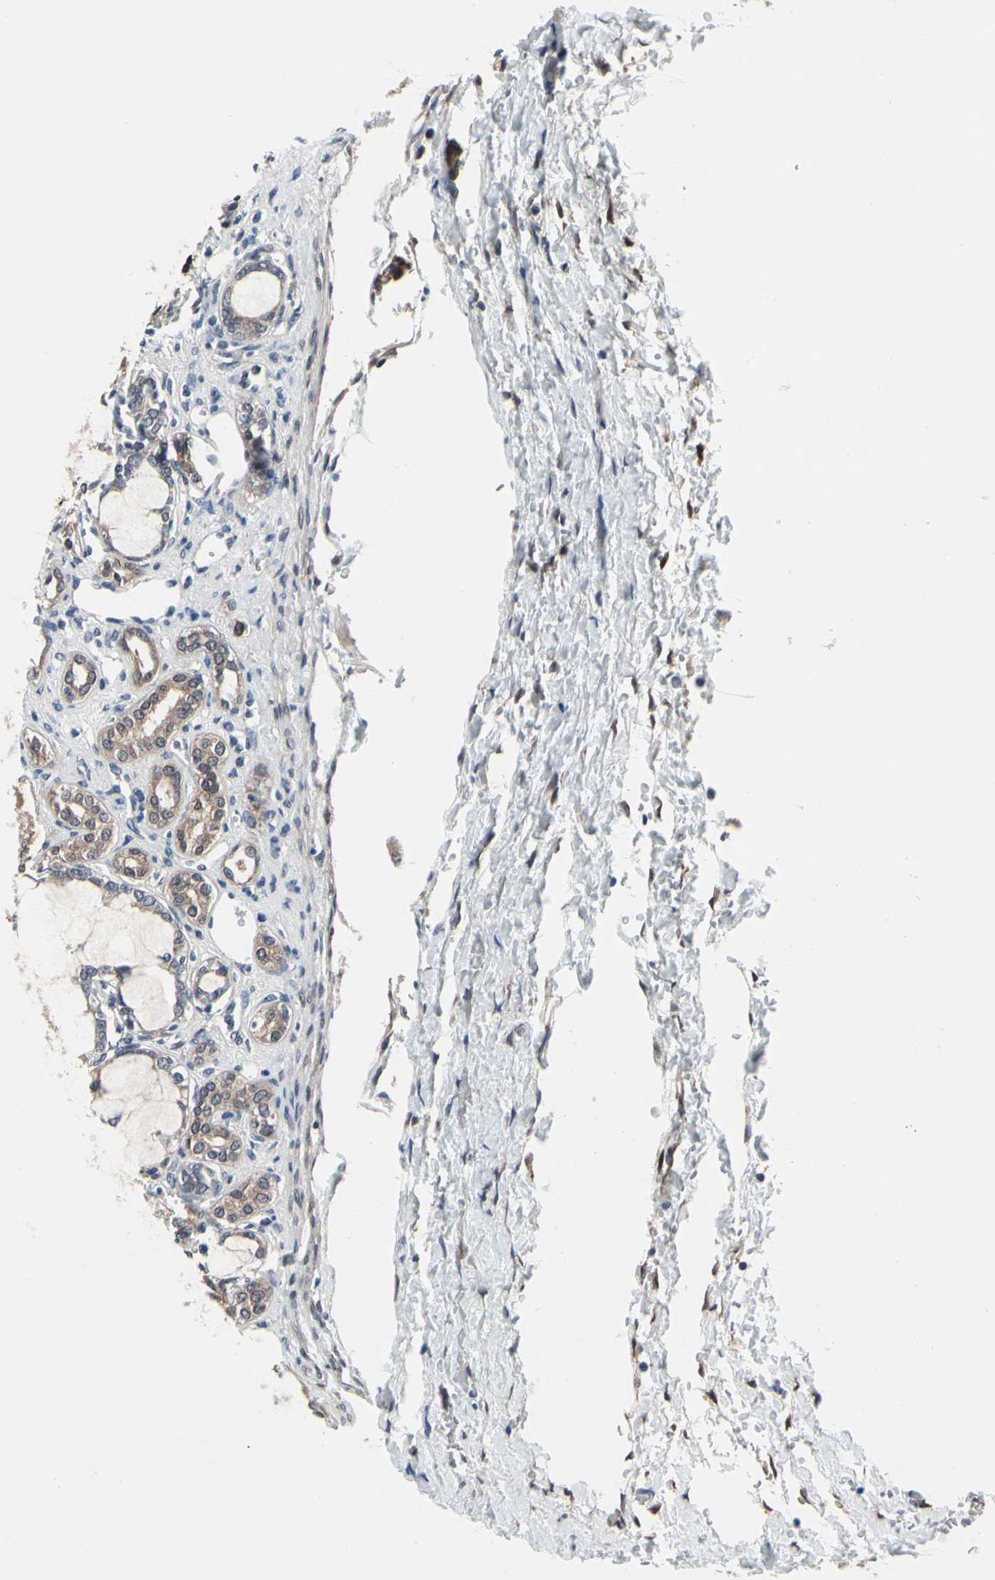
{"staining": {"intensity": "weak", "quantity": ">75%", "location": "cytoplasmic/membranous"}, "tissue": "kidney", "cell_type": "Cells in glomeruli", "image_type": "normal", "snomed": [{"axis": "morphology", "description": "Normal tissue, NOS"}, {"axis": "topography", "description": "Kidney"}], "caption": "A brown stain labels weak cytoplasmic/membranous staining of a protein in cells in glomeruli of normal kidney. (DAB (3,3'-diaminobenzidine) IHC, brown staining for protein, blue staining for nuclei).", "gene": "PRDX6", "patient": {"sex": "male", "age": 7}}